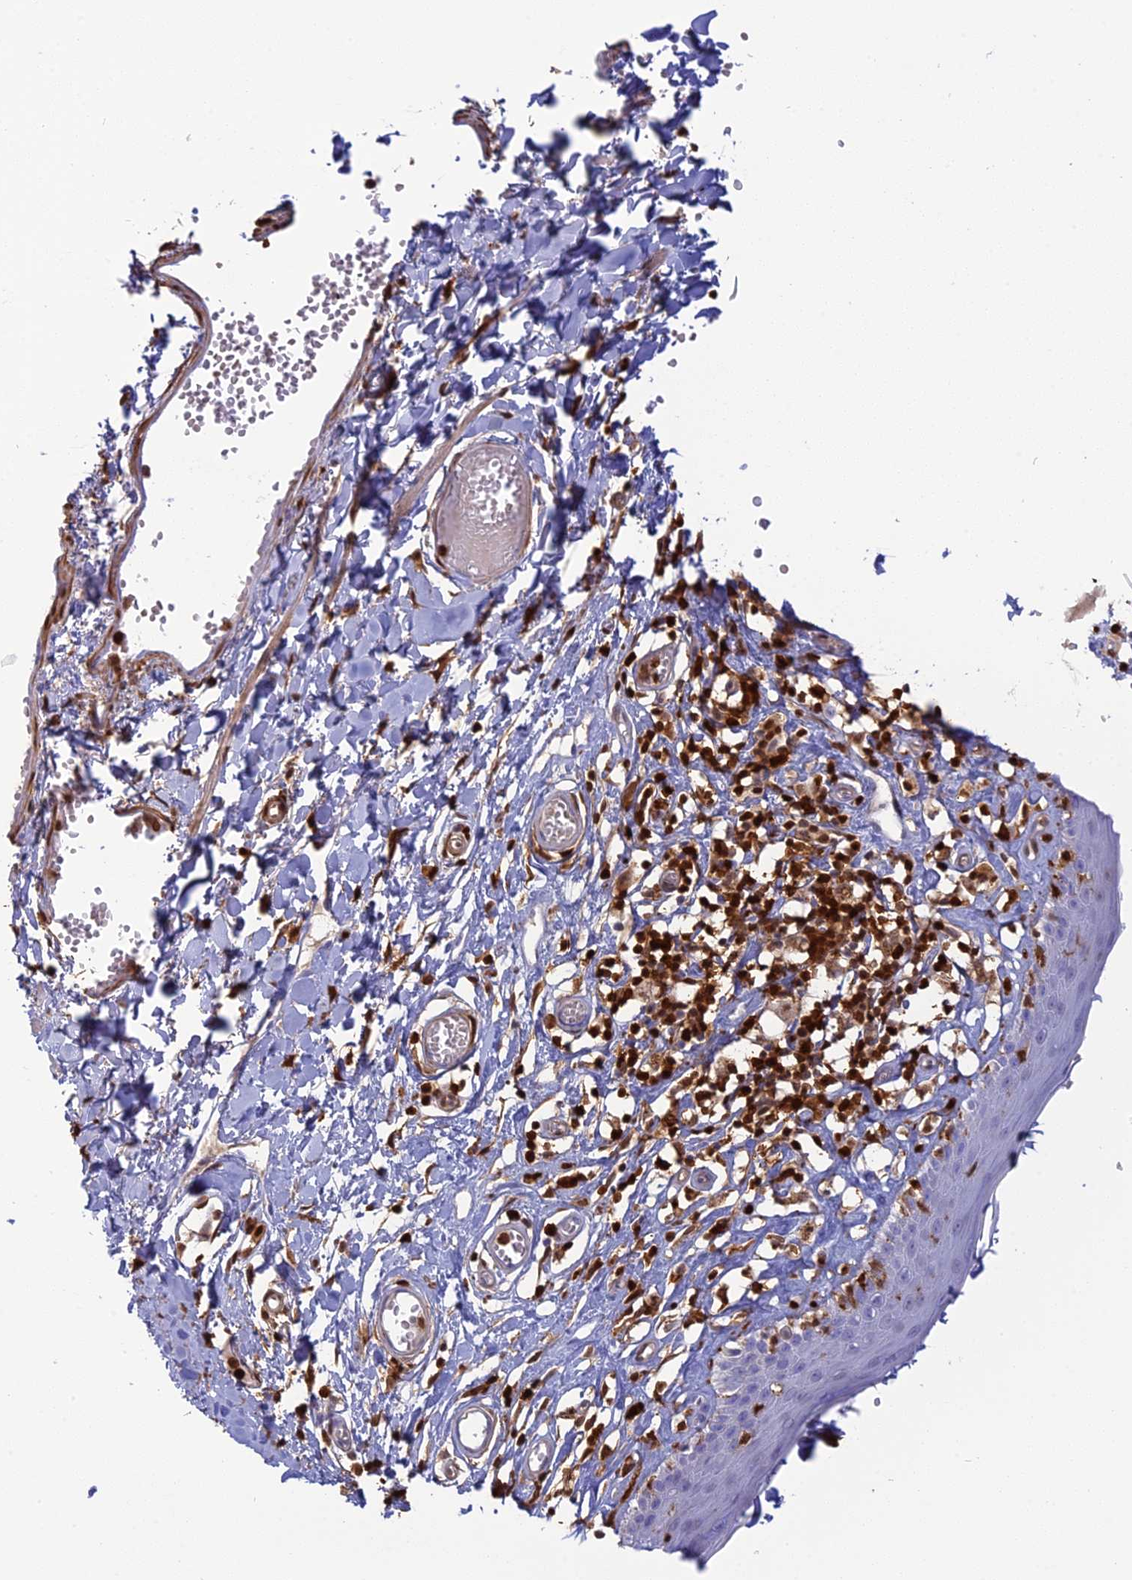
{"staining": {"intensity": "negative", "quantity": "none", "location": "none"}, "tissue": "skin", "cell_type": "Epidermal cells", "image_type": "normal", "snomed": [{"axis": "morphology", "description": "Normal tissue, NOS"}, {"axis": "topography", "description": "Adipose tissue"}, {"axis": "topography", "description": "Vascular tissue"}, {"axis": "topography", "description": "Vulva"}, {"axis": "topography", "description": "Peripheral nerve tissue"}], "caption": "Image shows no protein expression in epidermal cells of unremarkable skin.", "gene": "PGBD4", "patient": {"sex": "female", "age": 86}}